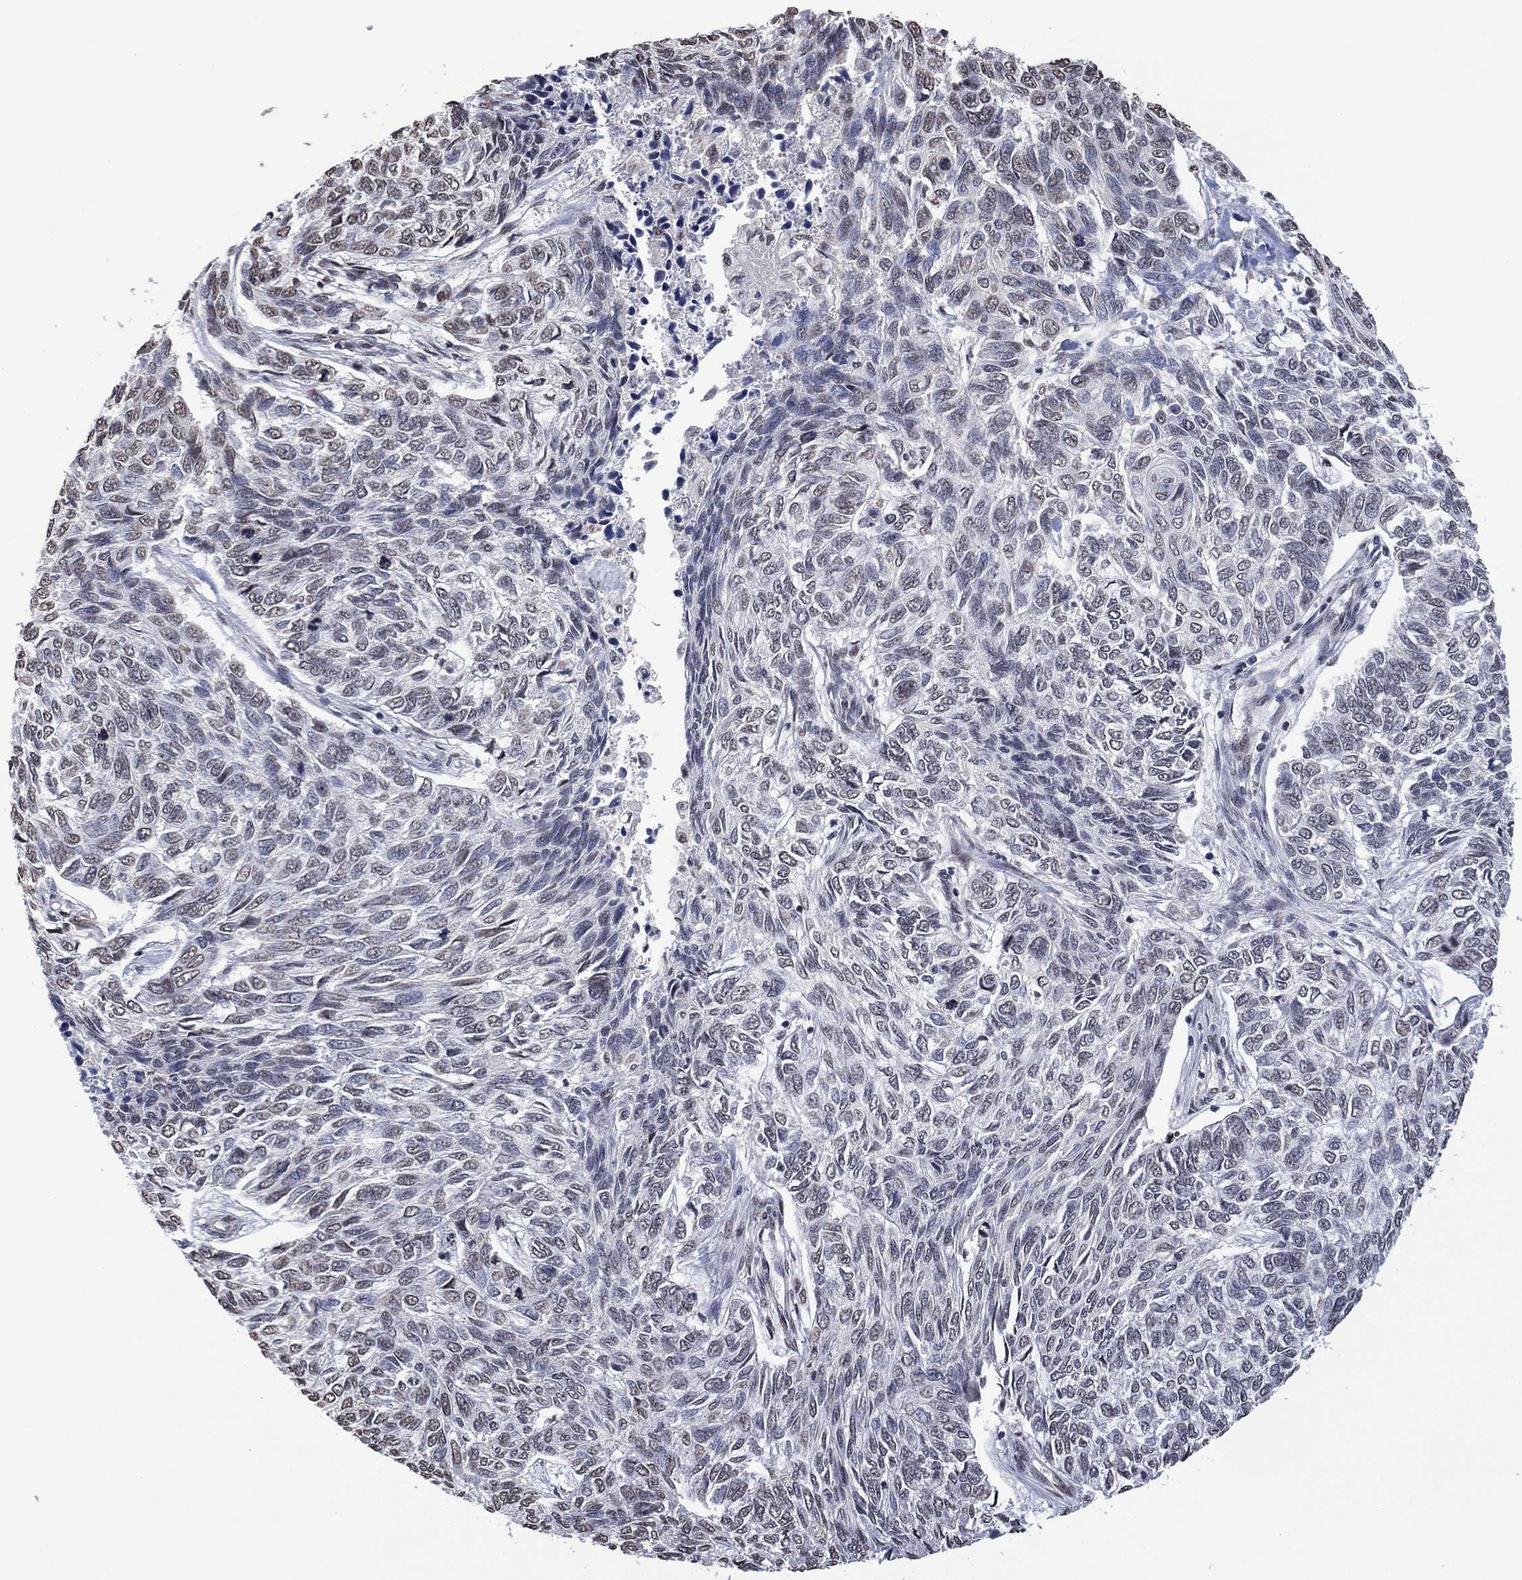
{"staining": {"intensity": "negative", "quantity": "none", "location": "none"}, "tissue": "skin cancer", "cell_type": "Tumor cells", "image_type": "cancer", "snomed": [{"axis": "morphology", "description": "Basal cell carcinoma"}, {"axis": "topography", "description": "Skin"}], "caption": "High power microscopy image of an immunohistochemistry (IHC) micrograph of basal cell carcinoma (skin), revealing no significant staining in tumor cells.", "gene": "EHMT1", "patient": {"sex": "female", "age": 65}}